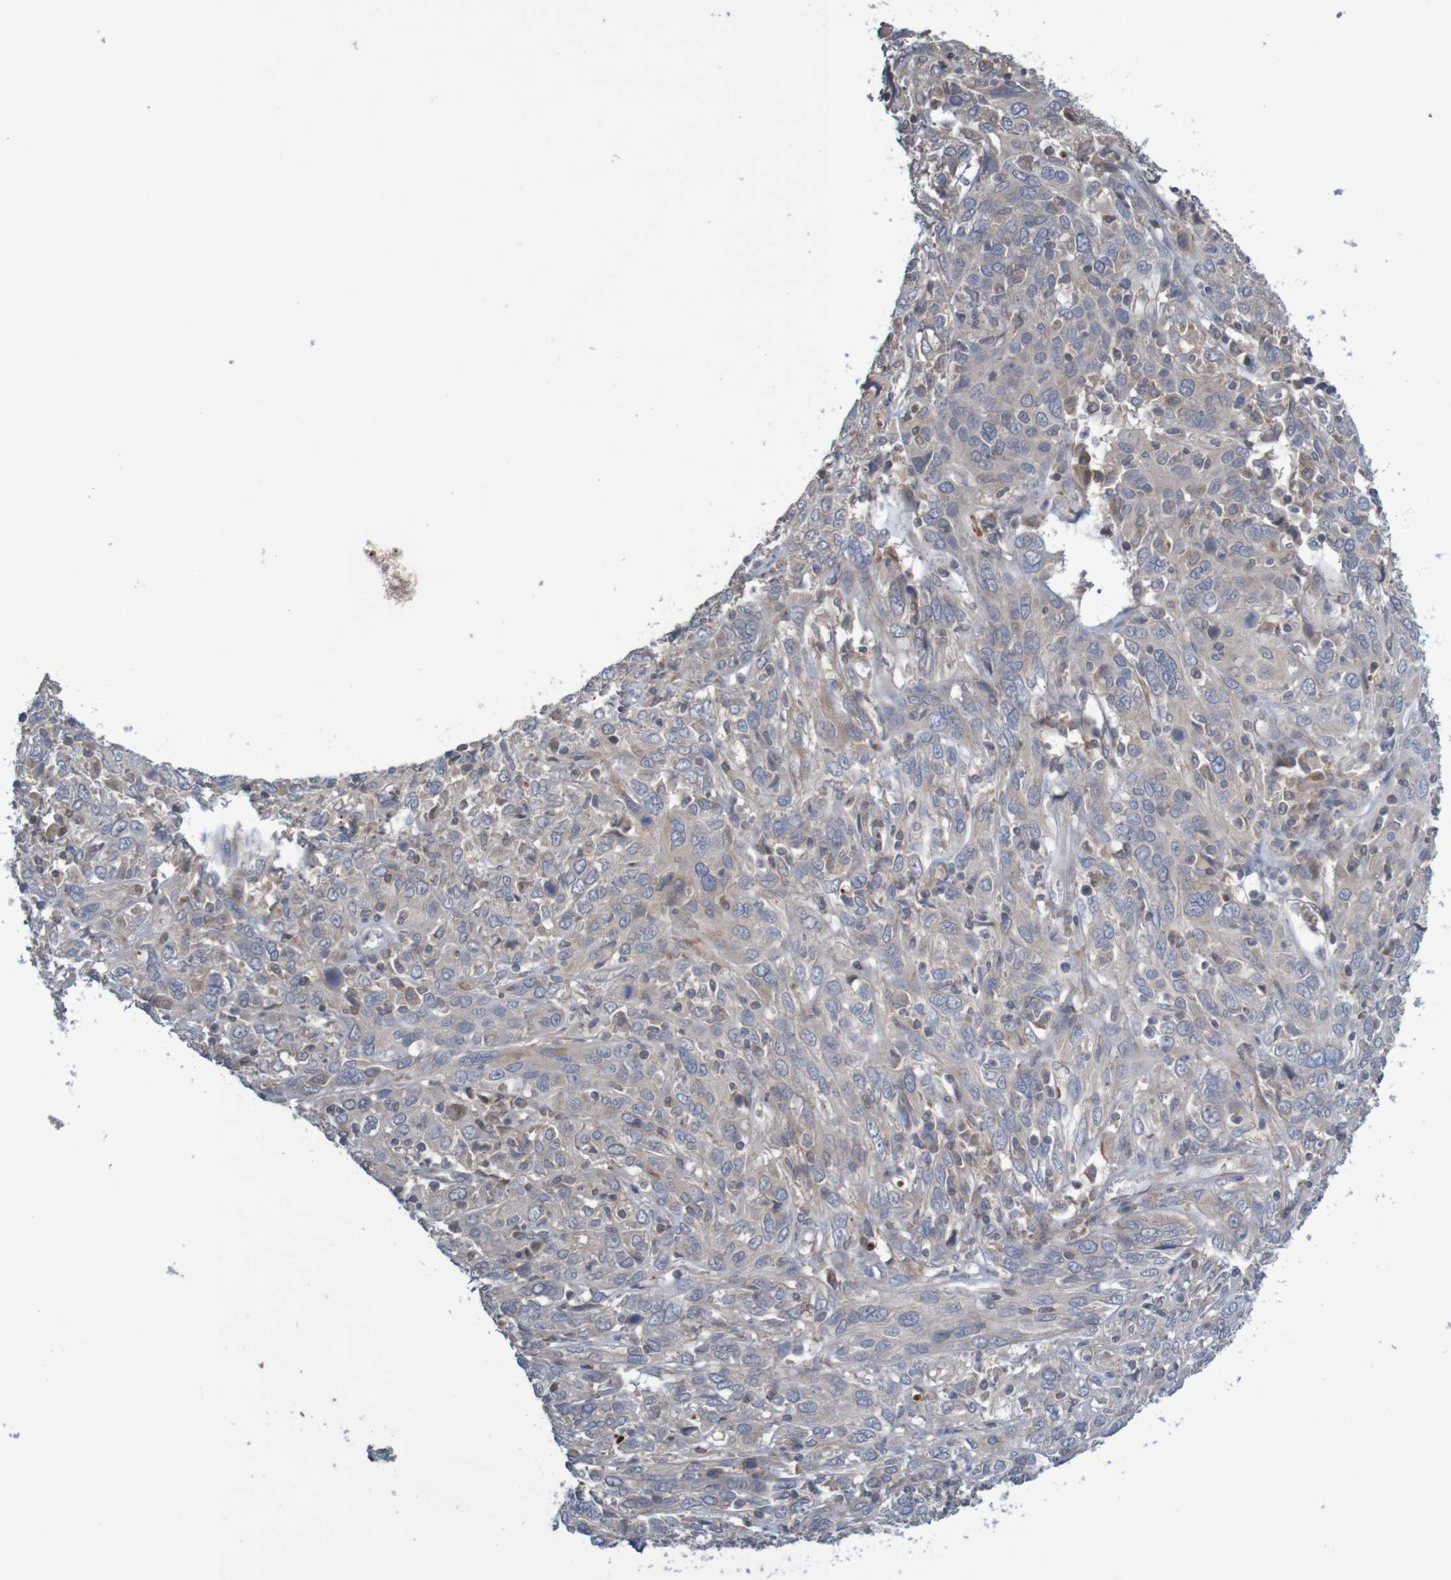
{"staining": {"intensity": "negative", "quantity": "none", "location": "none"}, "tissue": "cervical cancer", "cell_type": "Tumor cells", "image_type": "cancer", "snomed": [{"axis": "morphology", "description": "Squamous cell carcinoma, NOS"}, {"axis": "topography", "description": "Cervix"}], "caption": "Tumor cells are negative for brown protein staining in squamous cell carcinoma (cervical). (Stains: DAB (3,3'-diaminobenzidine) immunohistochemistry with hematoxylin counter stain, Microscopy: brightfield microscopy at high magnification).", "gene": "ANKK1", "patient": {"sex": "female", "age": 46}}